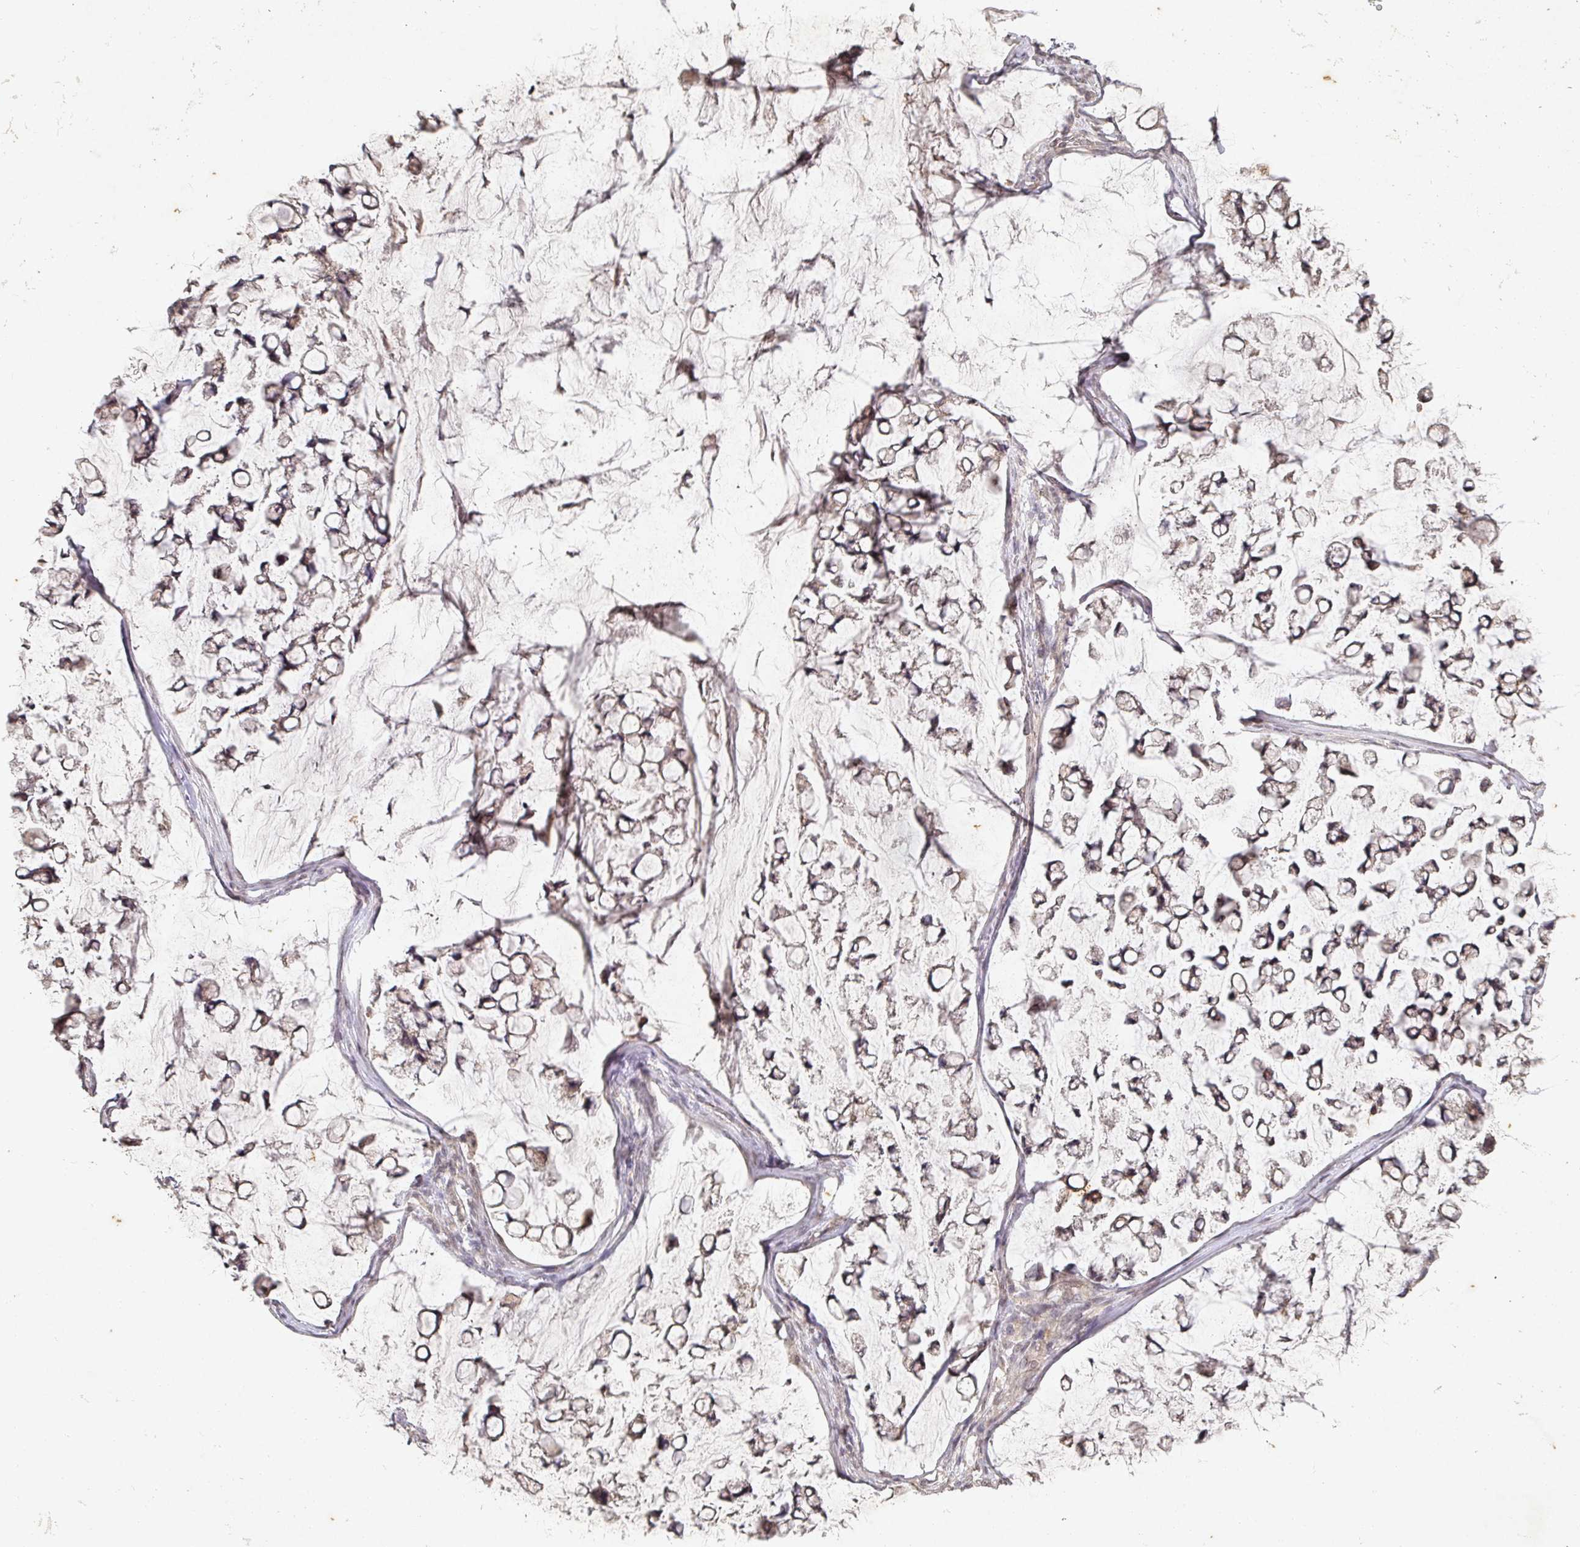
{"staining": {"intensity": "weak", "quantity": "25%-75%", "location": "cytoplasmic/membranous"}, "tissue": "stomach cancer", "cell_type": "Tumor cells", "image_type": "cancer", "snomed": [{"axis": "morphology", "description": "Adenocarcinoma, NOS"}, {"axis": "topography", "description": "Stomach, lower"}], "caption": "Protein expression analysis of human stomach cancer reveals weak cytoplasmic/membranous positivity in about 25%-75% of tumor cells. The staining is performed using DAB (3,3'-diaminobenzidine) brown chromogen to label protein expression. The nuclei are counter-stained blue using hematoxylin.", "gene": "CAPN5", "patient": {"sex": "male", "age": 67}}